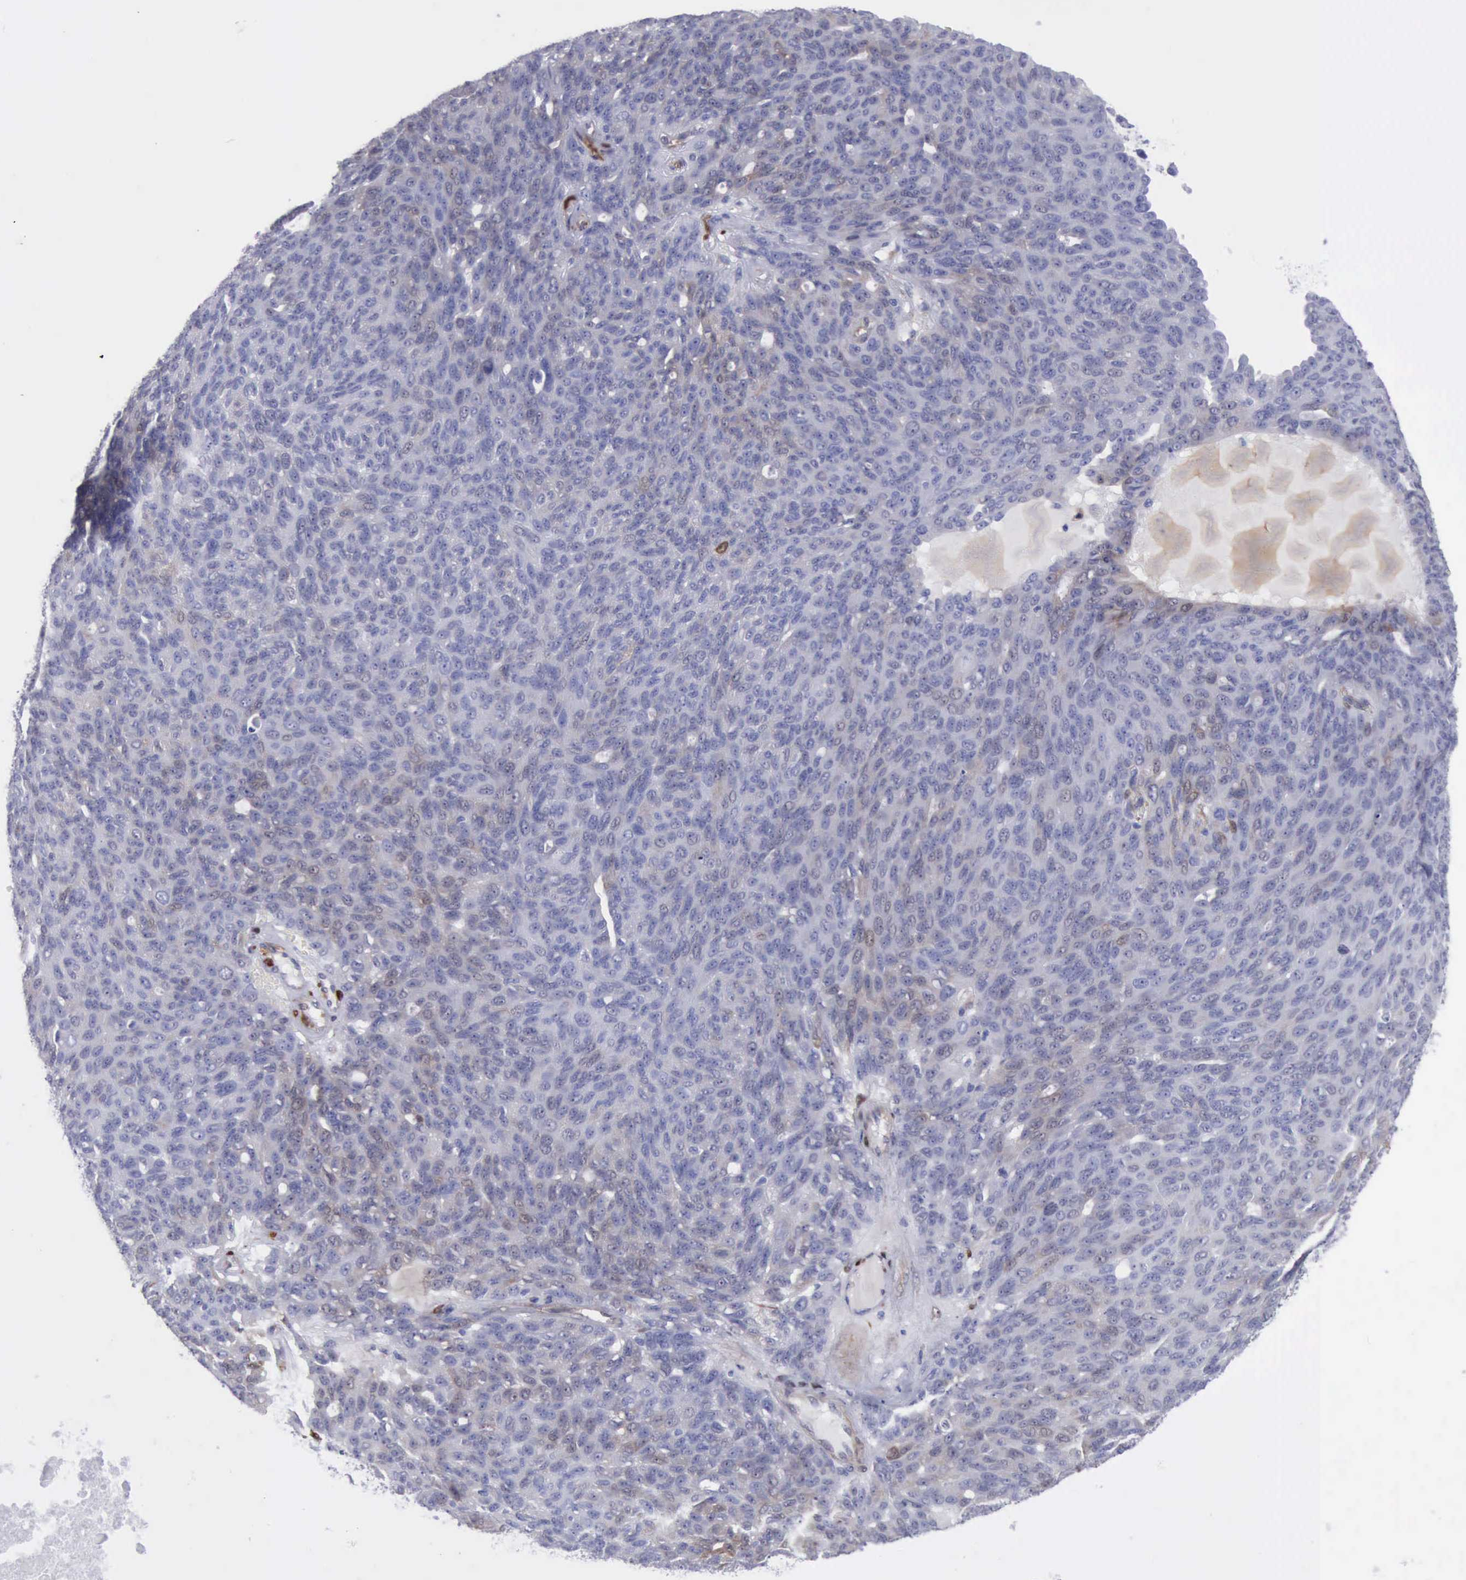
{"staining": {"intensity": "negative", "quantity": "none", "location": "none"}, "tissue": "ovarian cancer", "cell_type": "Tumor cells", "image_type": "cancer", "snomed": [{"axis": "morphology", "description": "Carcinoma, endometroid"}, {"axis": "topography", "description": "Ovary"}], "caption": "A photomicrograph of endometroid carcinoma (ovarian) stained for a protein shows no brown staining in tumor cells. The staining was performed using DAB to visualize the protein expression in brown, while the nuclei were stained in blue with hematoxylin (Magnification: 20x).", "gene": "FHL1", "patient": {"sex": "female", "age": 60}}